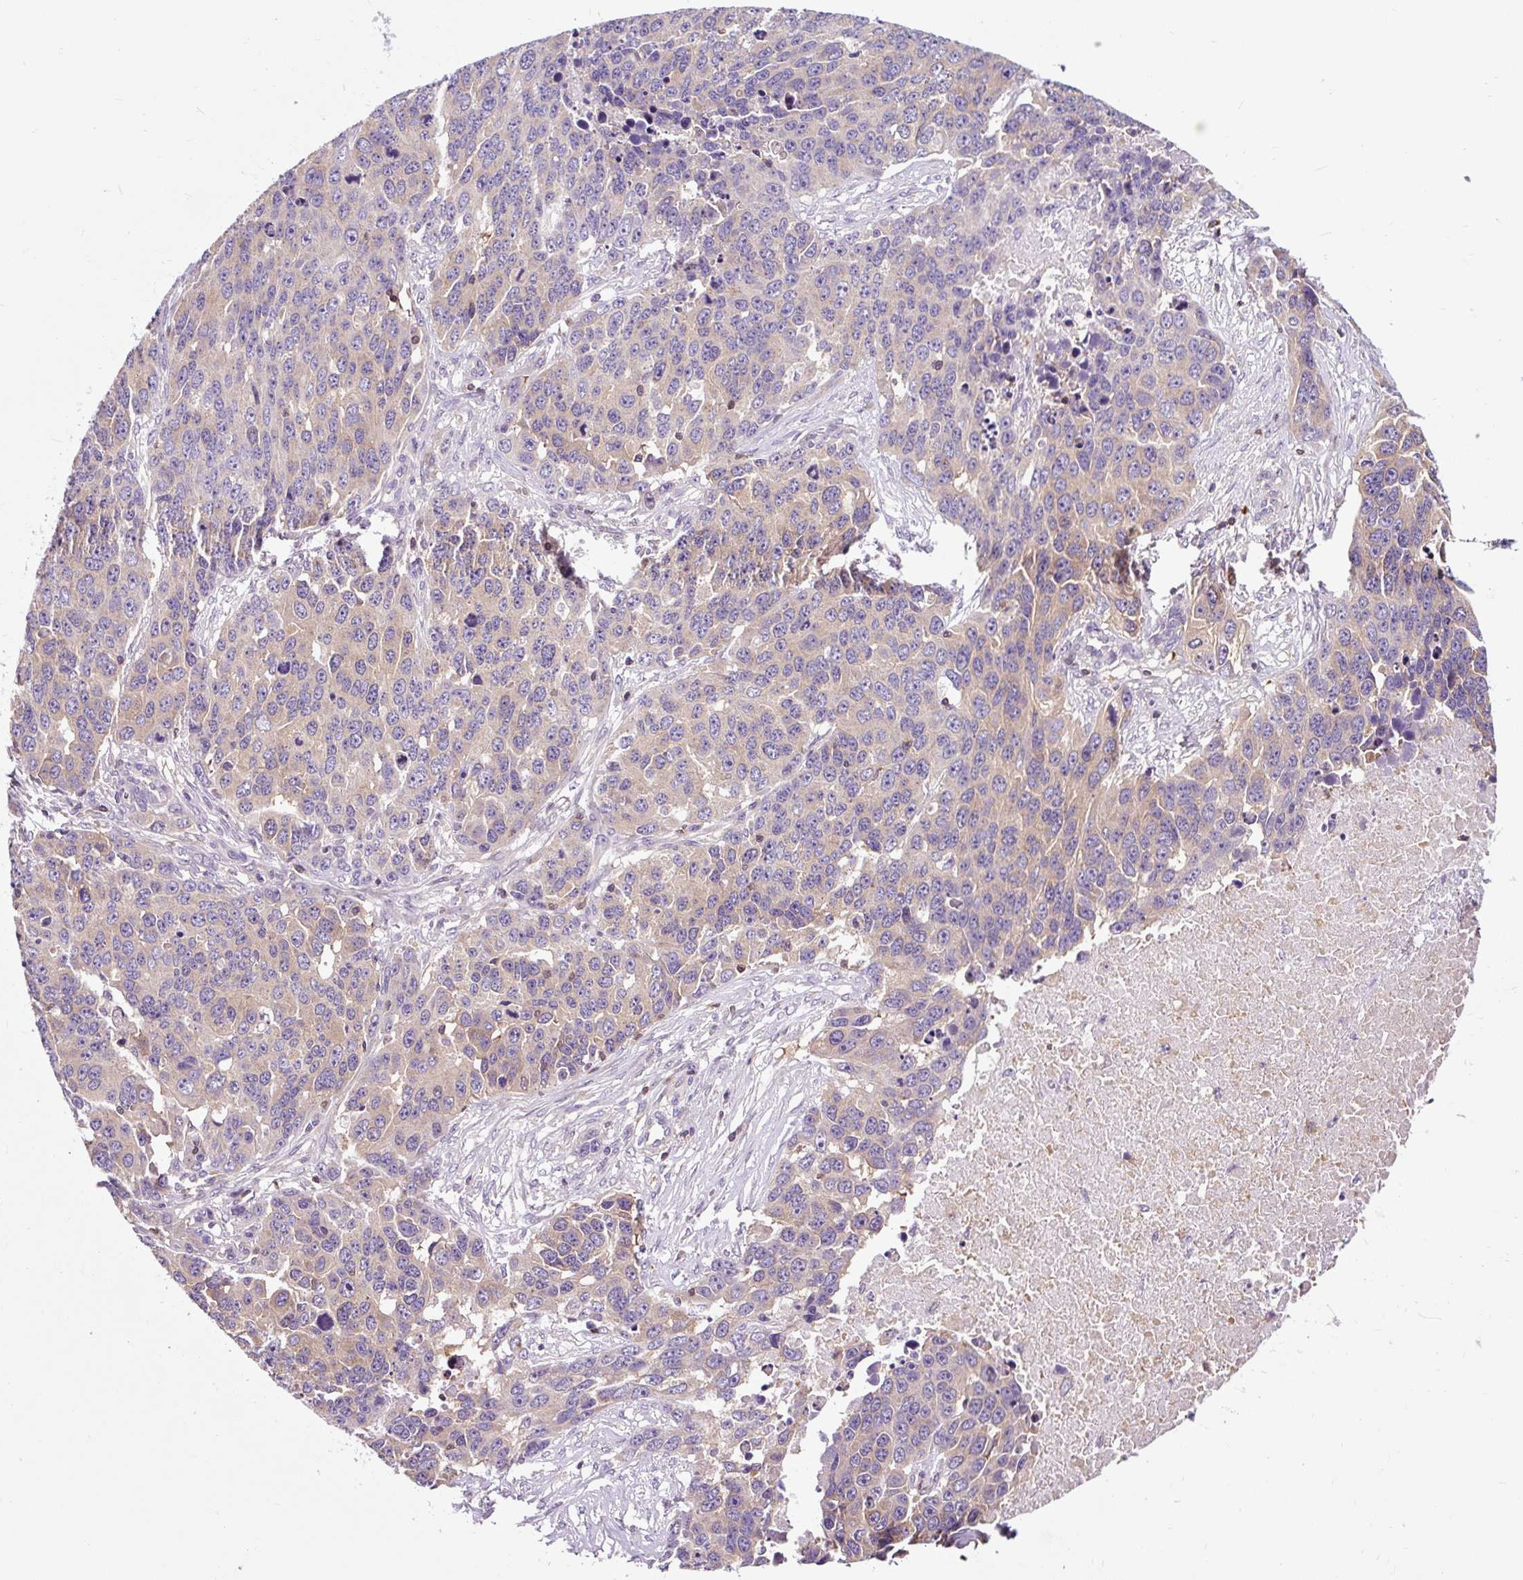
{"staining": {"intensity": "weak", "quantity": "25%-75%", "location": "cytoplasmic/membranous"}, "tissue": "ovarian cancer", "cell_type": "Tumor cells", "image_type": "cancer", "snomed": [{"axis": "morphology", "description": "Cystadenocarcinoma, serous, NOS"}, {"axis": "topography", "description": "Ovary"}], "caption": "Brown immunohistochemical staining in ovarian cancer demonstrates weak cytoplasmic/membranous positivity in approximately 25%-75% of tumor cells. (IHC, brightfield microscopy, high magnification).", "gene": "CISD3", "patient": {"sex": "female", "age": 76}}